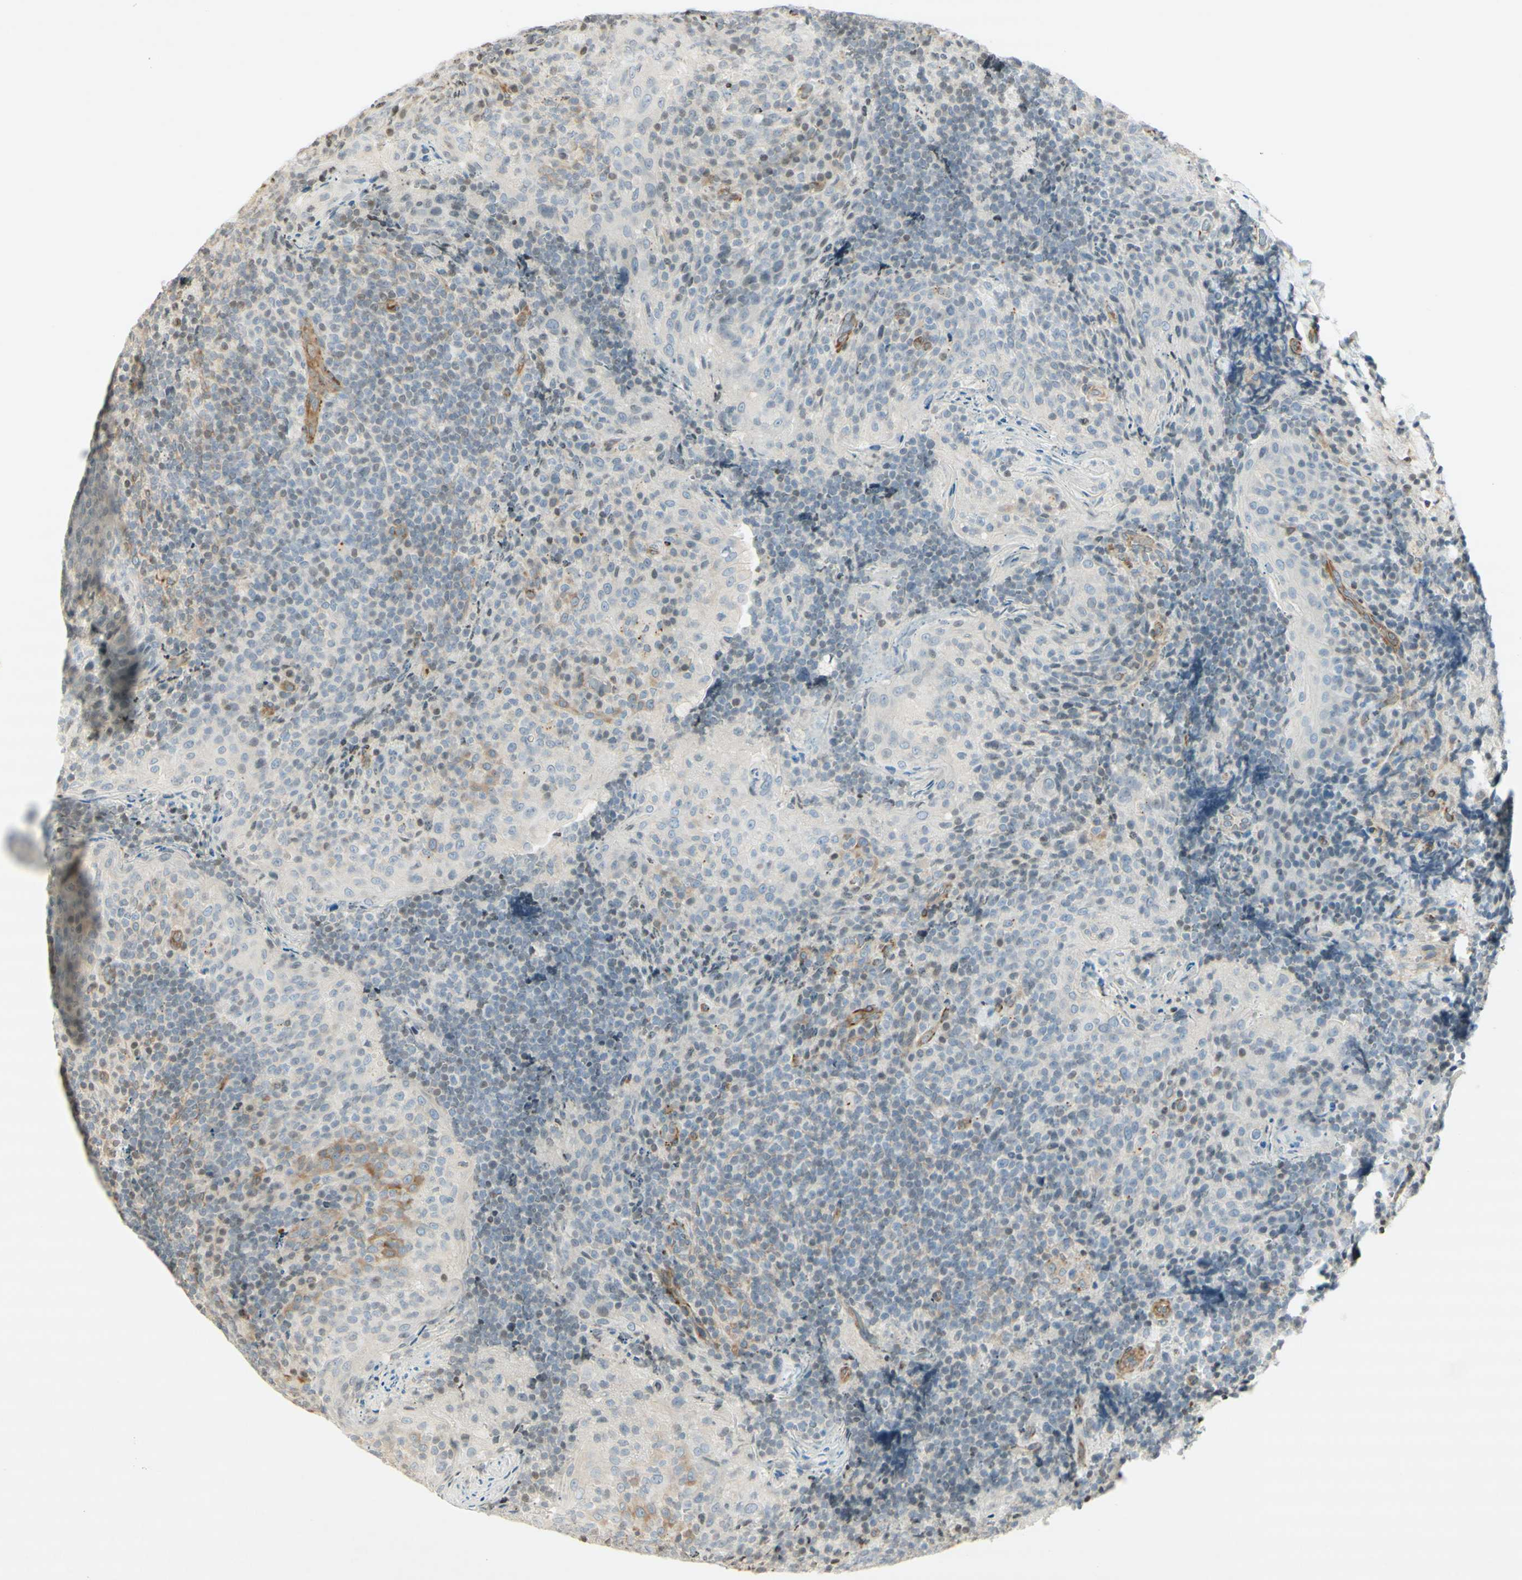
{"staining": {"intensity": "negative", "quantity": "none", "location": "none"}, "tissue": "tonsil", "cell_type": "Germinal center cells", "image_type": "normal", "snomed": [{"axis": "morphology", "description": "Normal tissue, NOS"}, {"axis": "topography", "description": "Tonsil"}], "caption": "Tonsil was stained to show a protein in brown. There is no significant positivity in germinal center cells. (DAB immunohistochemistry (IHC), high magnification).", "gene": "MAP1B", "patient": {"sex": "male", "age": 17}}